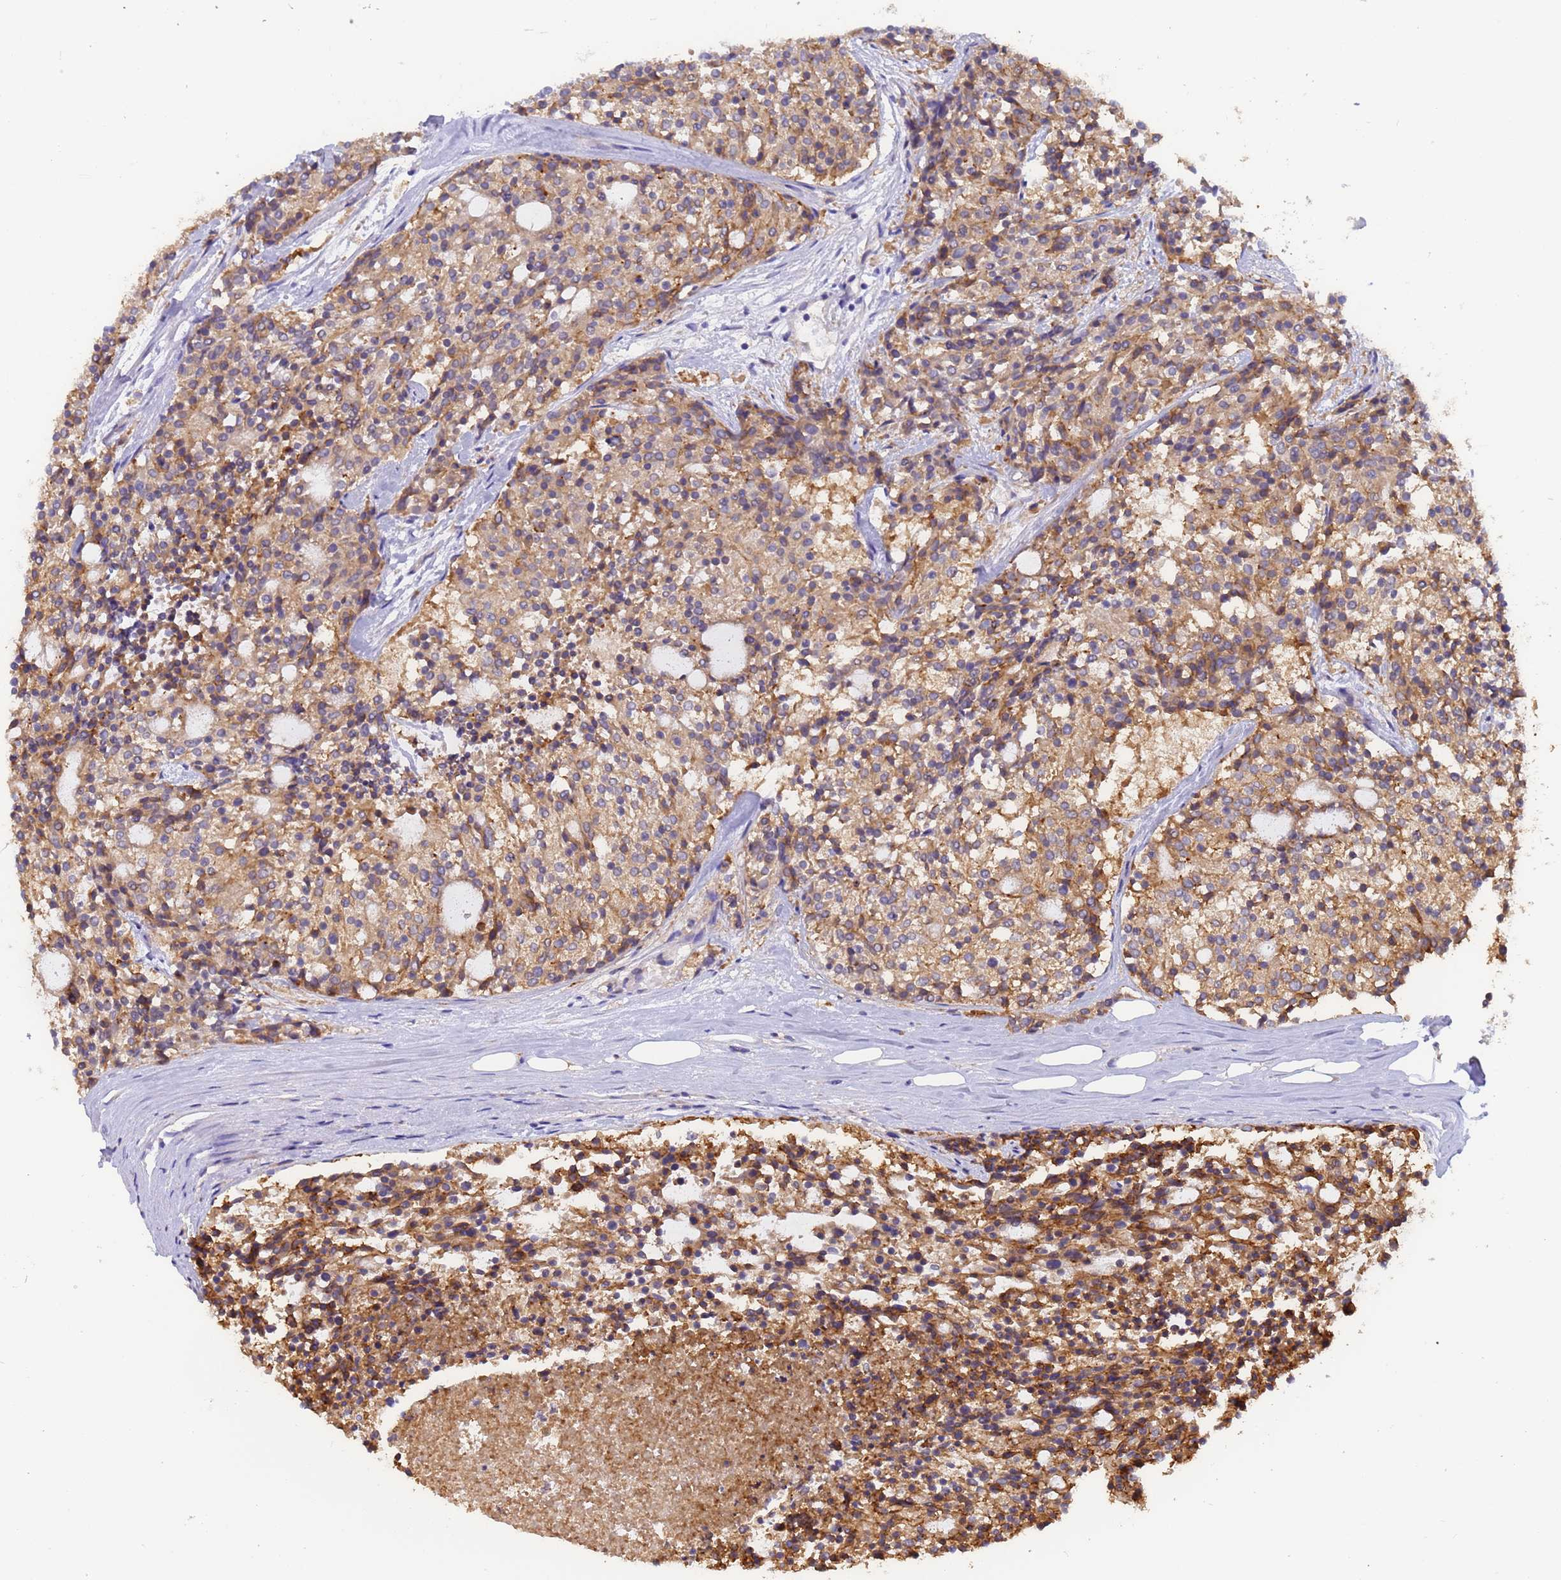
{"staining": {"intensity": "moderate", "quantity": ">75%", "location": "cytoplasmic/membranous"}, "tissue": "carcinoid", "cell_type": "Tumor cells", "image_type": "cancer", "snomed": [{"axis": "morphology", "description": "Carcinoid, malignant, NOS"}, {"axis": "topography", "description": "Pancreas"}], "caption": "A micrograph of human carcinoid stained for a protein displays moderate cytoplasmic/membranous brown staining in tumor cells.", "gene": "M6PR", "patient": {"sex": "female", "age": 54}}